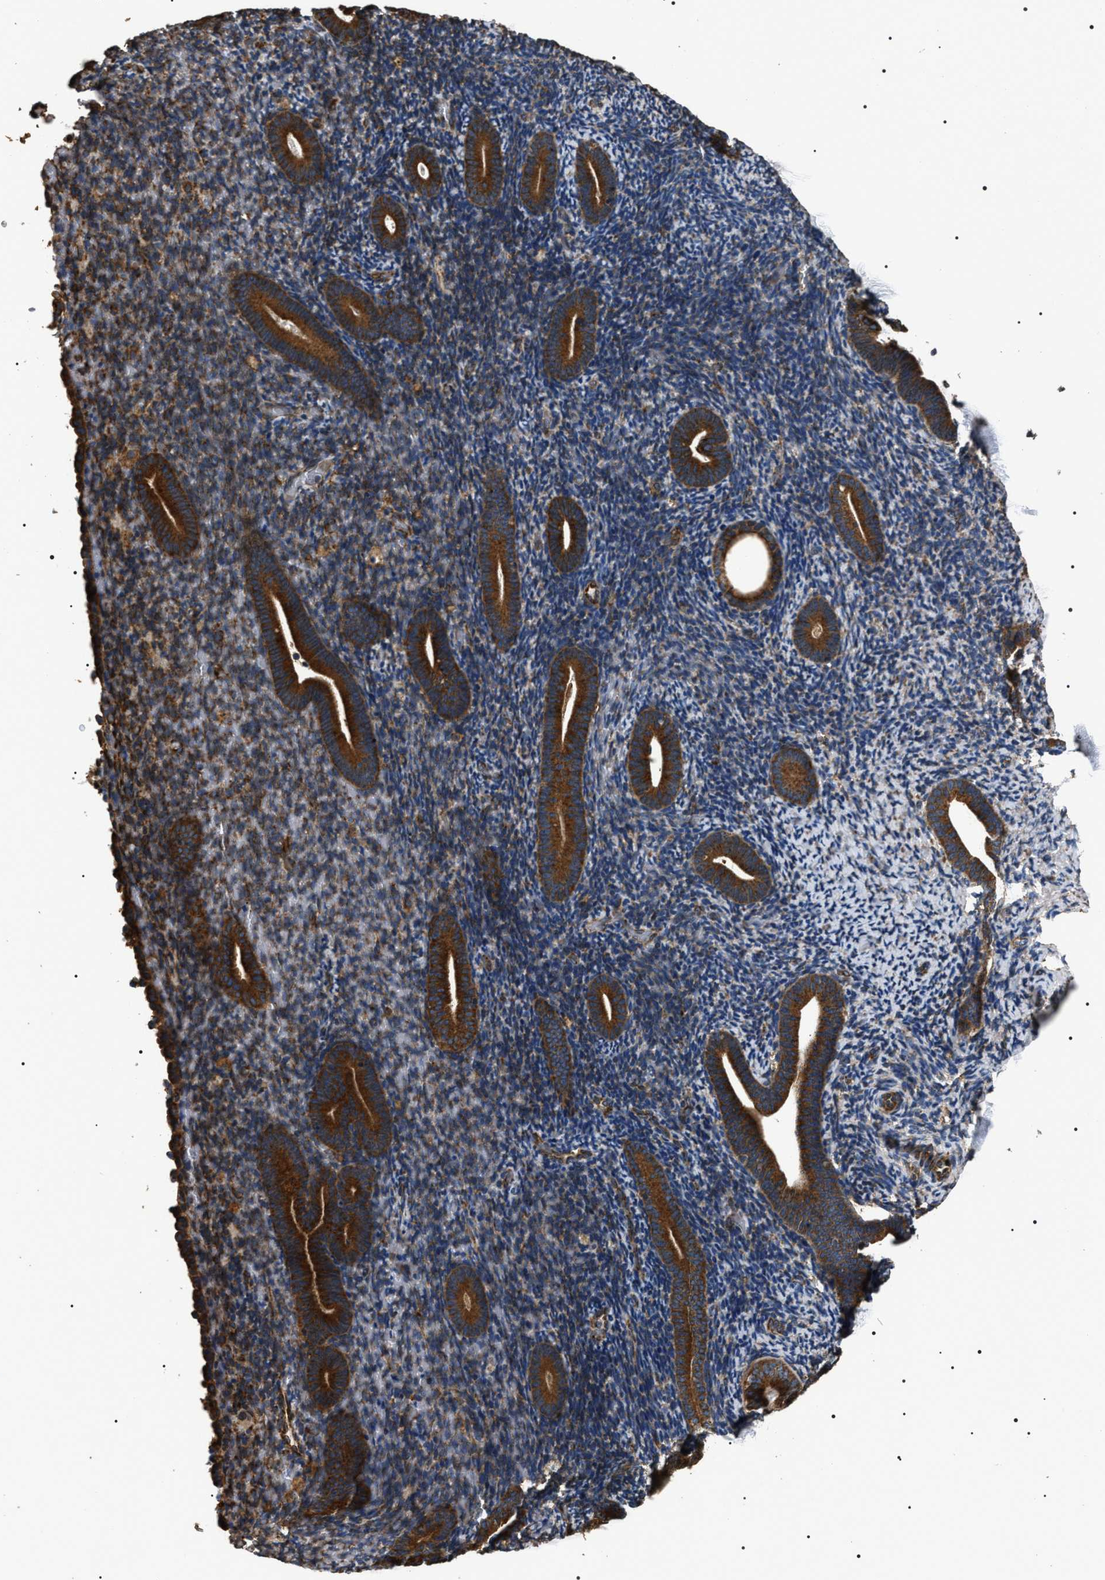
{"staining": {"intensity": "moderate", "quantity": "25%-75%", "location": "cytoplasmic/membranous"}, "tissue": "endometrium", "cell_type": "Cells in endometrial stroma", "image_type": "normal", "snomed": [{"axis": "morphology", "description": "Normal tissue, NOS"}, {"axis": "topography", "description": "Endometrium"}], "caption": "Immunohistochemistry (IHC) (DAB) staining of unremarkable human endometrium demonstrates moderate cytoplasmic/membranous protein expression in approximately 25%-75% of cells in endometrial stroma. (DAB IHC with brightfield microscopy, high magnification).", "gene": "KTN1", "patient": {"sex": "female", "age": 51}}